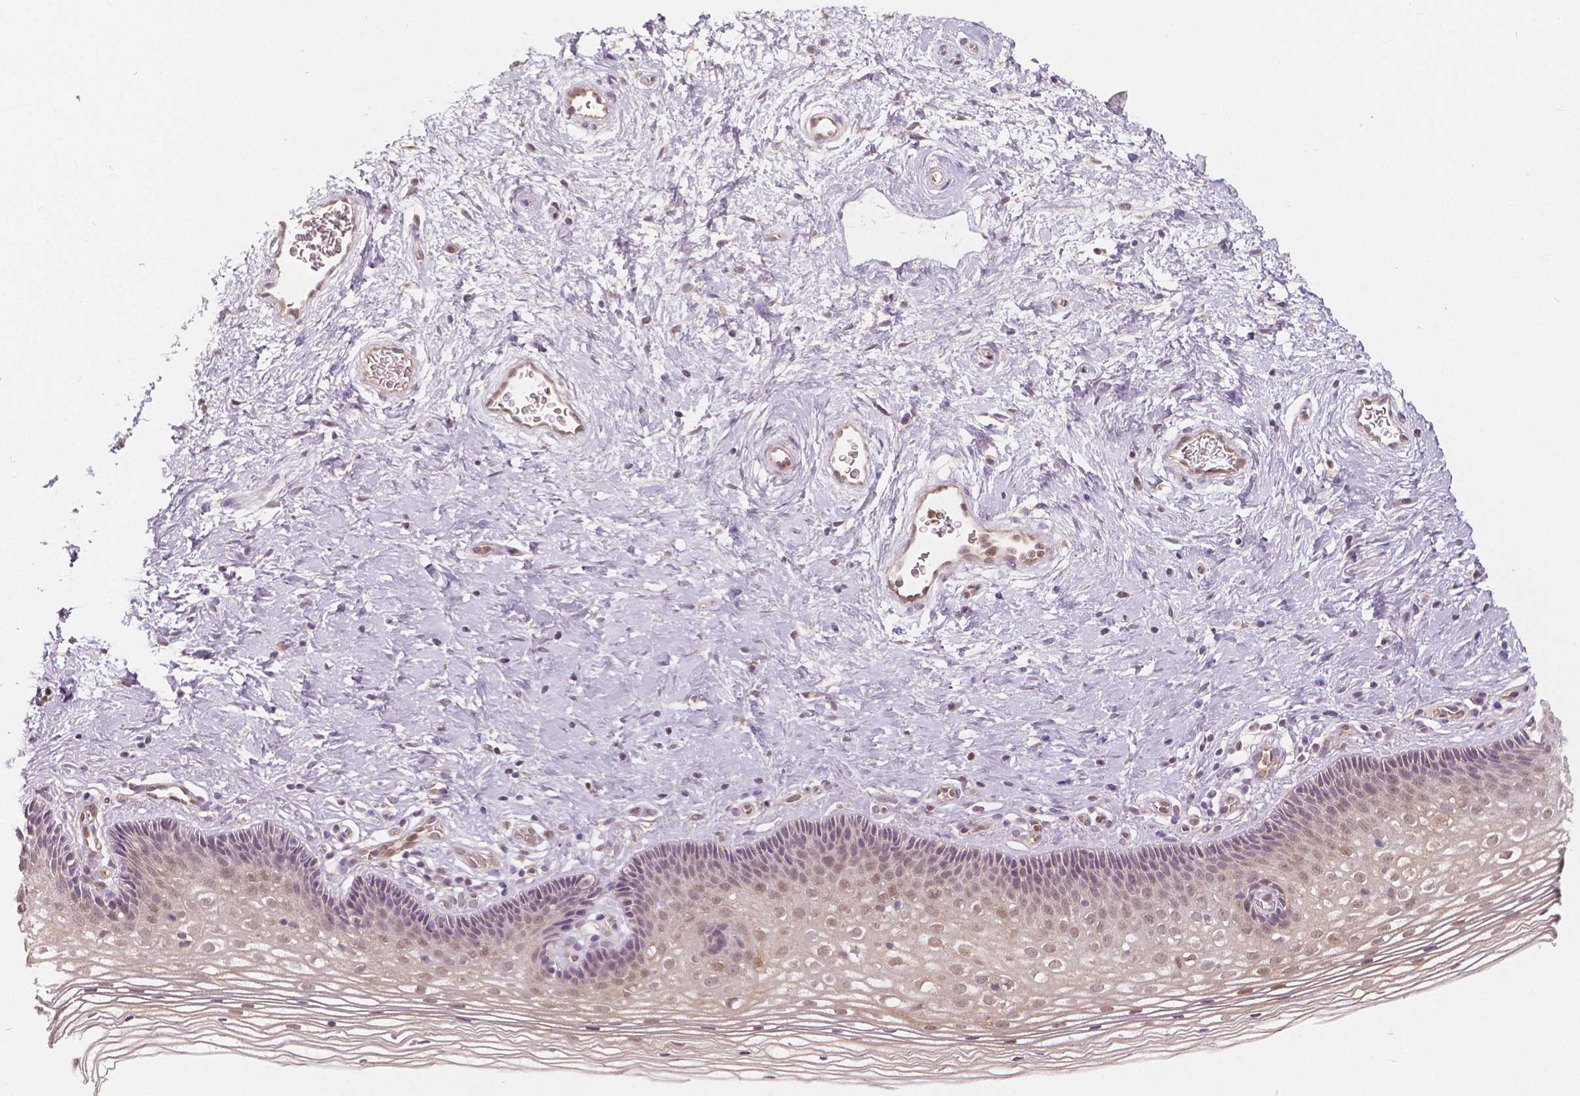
{"staining": {"intensity": "weak", "quantity": "25%-75%", "location": "nuclear"}, "tissue": "cervix", "cell_type": "Squamous epithelial cells", "image_type": "normal", "snomed": [{"axis": "morphology", "description": "Normal tissue, NOS"}, {"axis": "topography", "description": "Cervix"}], "caption": "Protein staining of unremarkable cervix demonstrates weak nuclear positivity in about 25%-75% of squamous epithelial cells. The protein is shown in brown color, while the nuclei are stained blue.", "gene": "NAPRT", "patient": {"sex": "female", "age": 34}}